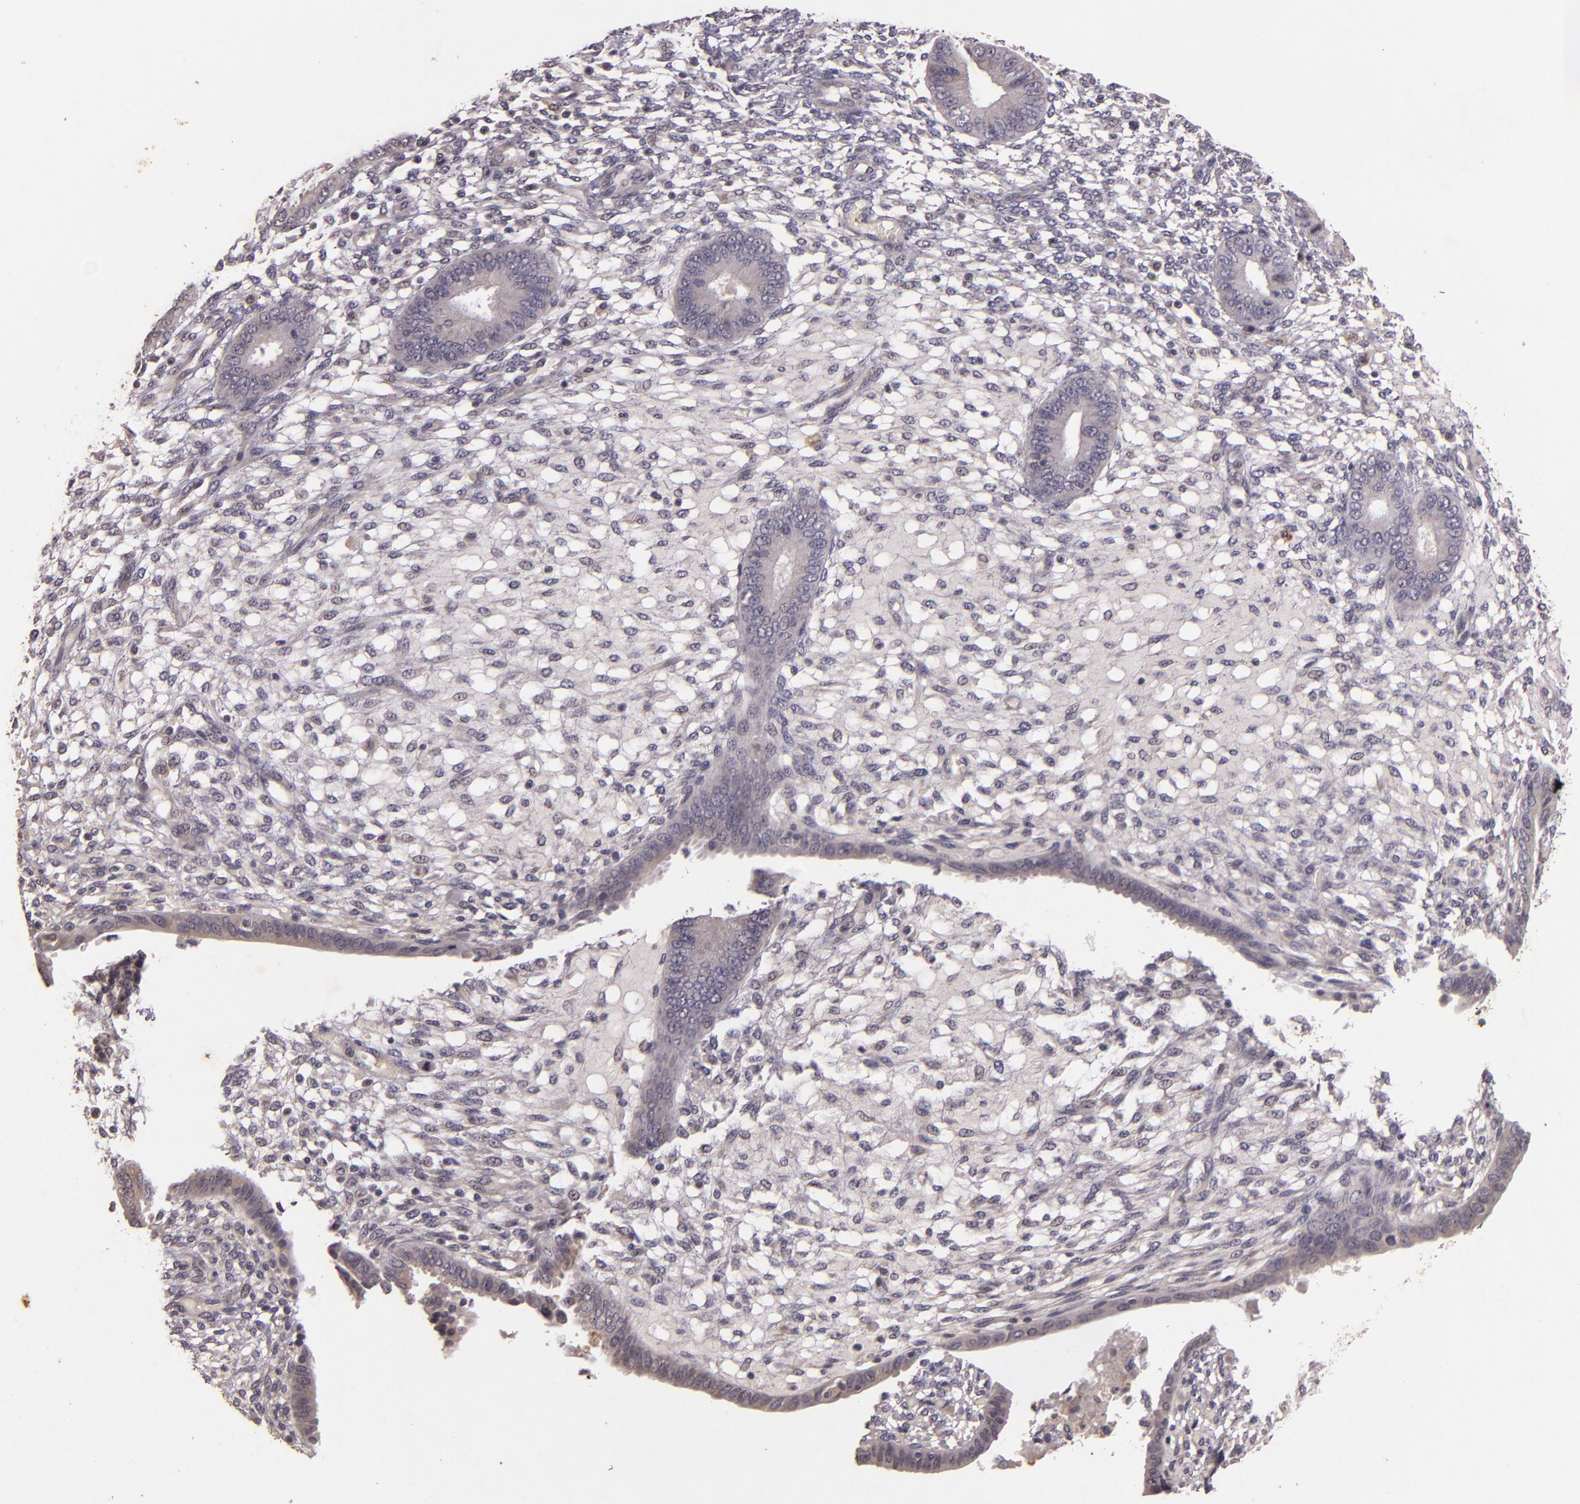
{"staining": {"intensity": "negative", "quantity": "none", "location": "none"}, "tissue": "endometrium", "cell_type": "Cells in endometrial stroma", "image_type": "normal", "snomed": [{"axis": "morphology", "description": "Normal tissue, NOS"}, {"axis": "topography", "description": "Endometrium"}], "caption": "Cells in endometrial stroma show no significant protein staining in benign endometrium. The staining is performed using DAB (3,3'-diaminobenzidine) brown chromogen with nuclei counter-stained in using hematoxylin.", "gene": "TFF1", "patient": {"sex": "female", "age": 42}}